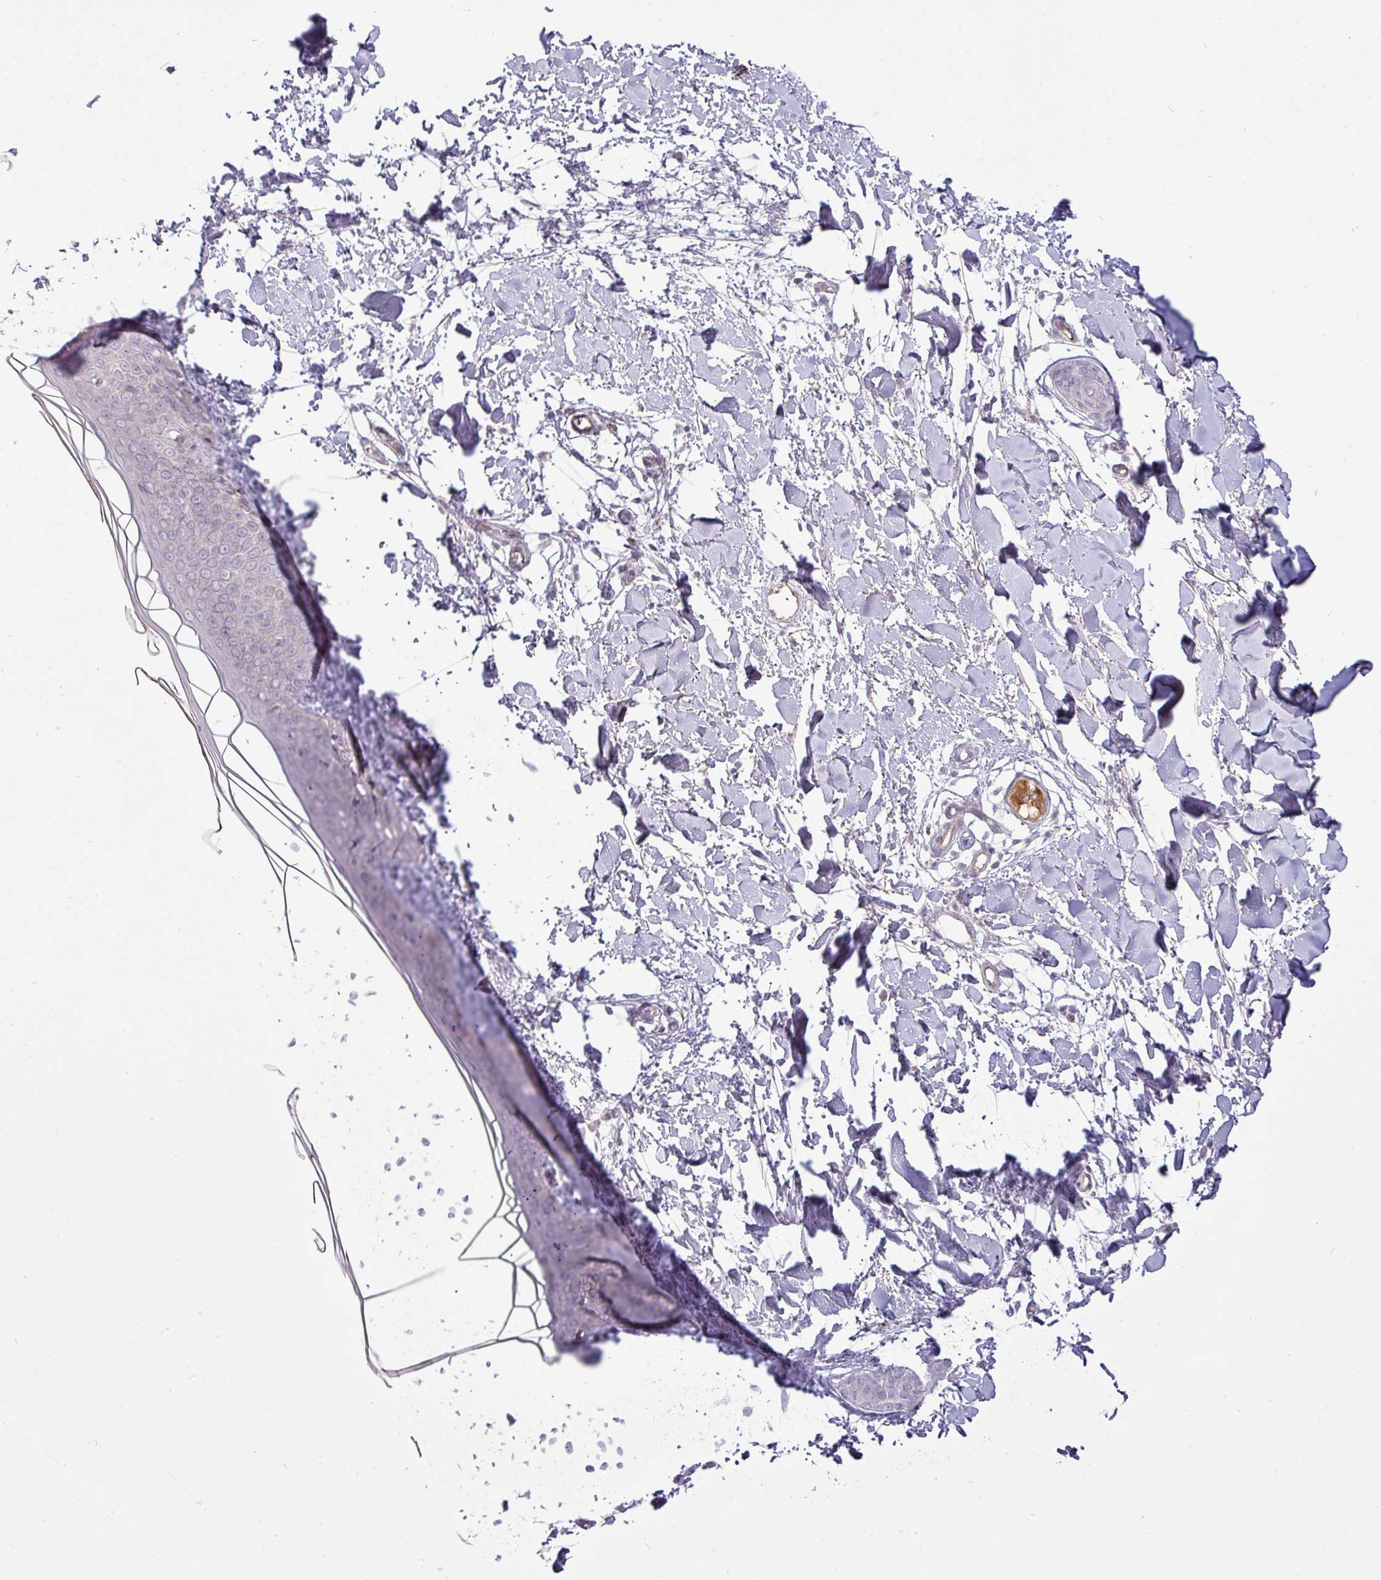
{"staining": {"intensity": "negative", "quantity": "none", "location": "none"}, "tissue": "skin", "cell_type": "Fibroblasts", "image_type": "normal", "snomed": [{"axis": "morphology", "description": "Normal tissue, NOS"}, {"axis": "topography", "description": "Skin"}], "caption": "High power microscopy micrograph of an immunohistochemistry (IHC) micrograph of benign skin, revealing no significant expression in fibroblasts. The staining is performed using DAB (3,3'-diaminobenzidine) brown chromogen with nuclei counter-stained in using hematoxylin.", "gene": "APOM", "patient": {"sex": "female", "age": 34}}